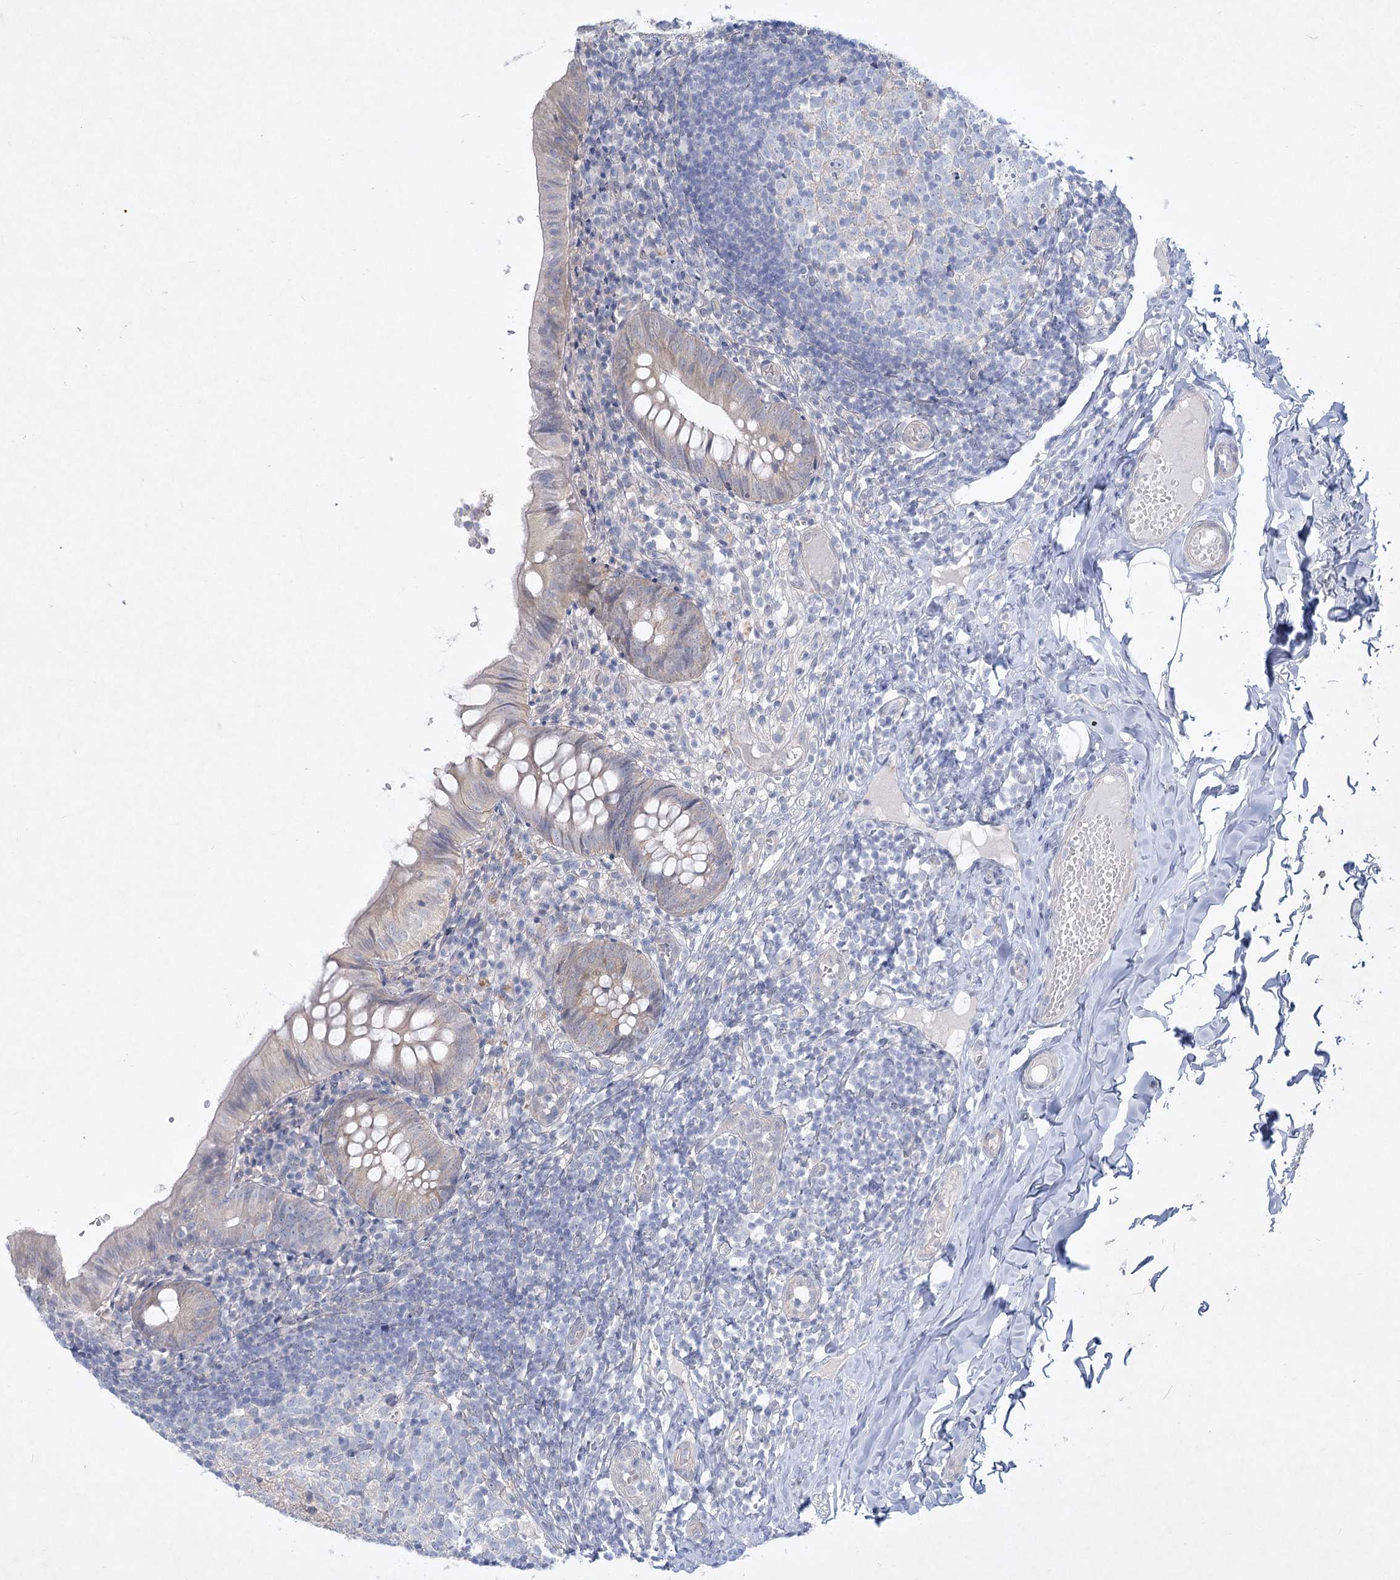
{"staining": {"intensity": "weak", "quantity": "25%-75%", "location": "cytoplasmic/membranous"}, "tissue": "appendix", "cell_type": "Glandular cells", "image_type": "normal", "snomed": [{"axis": "morphology", "description": "Normal tissue, NOS"}, {"axis": "topography", "description": "Appendix"}], "caption": "Immunohistochemical staining of normal appendix demonstrates weak cytoplasmic/membranous protein positivity in approximately 25%-75% of glandular cells.", "gene": "AAMDC", "patient": {"sex": "male", "age": 8}}